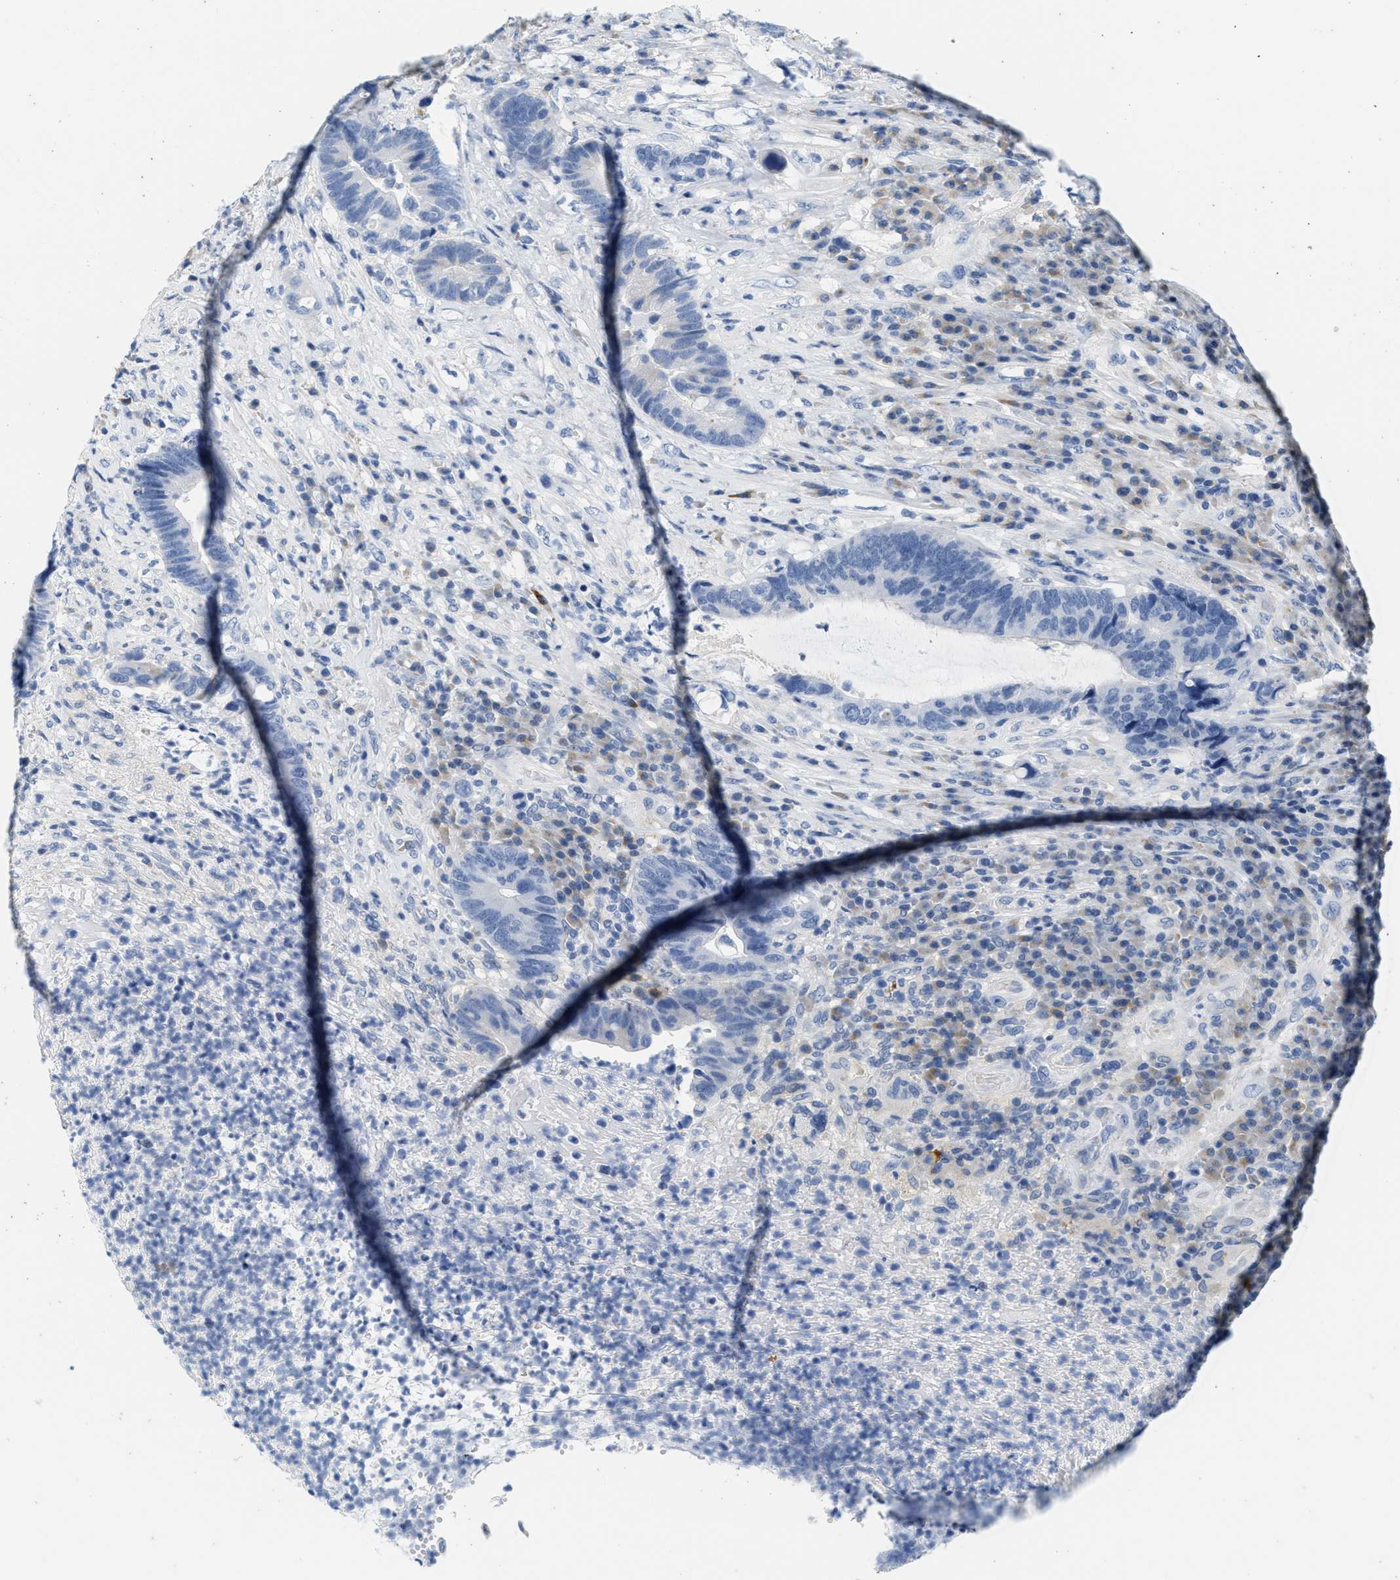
{"staining": {"intensity": "negative", "quantity": "none", "location": "none"}, "tissue": "colorectal cancer", "cell_type": "Tumor cells", "image_type": "cancer", "snomed": [{"axis": "morphology", "description": "Adenocarcinoma, NOS"}, {"axis": "topography", "description": "Rectum"}], "caption": "Adenocarcinoma (colorectal) was stained to show a protein in brown. There is no significant positivity in tumor cells.", "gene": "ABCB11", "patient": {"sex": "female", "age": 89}}